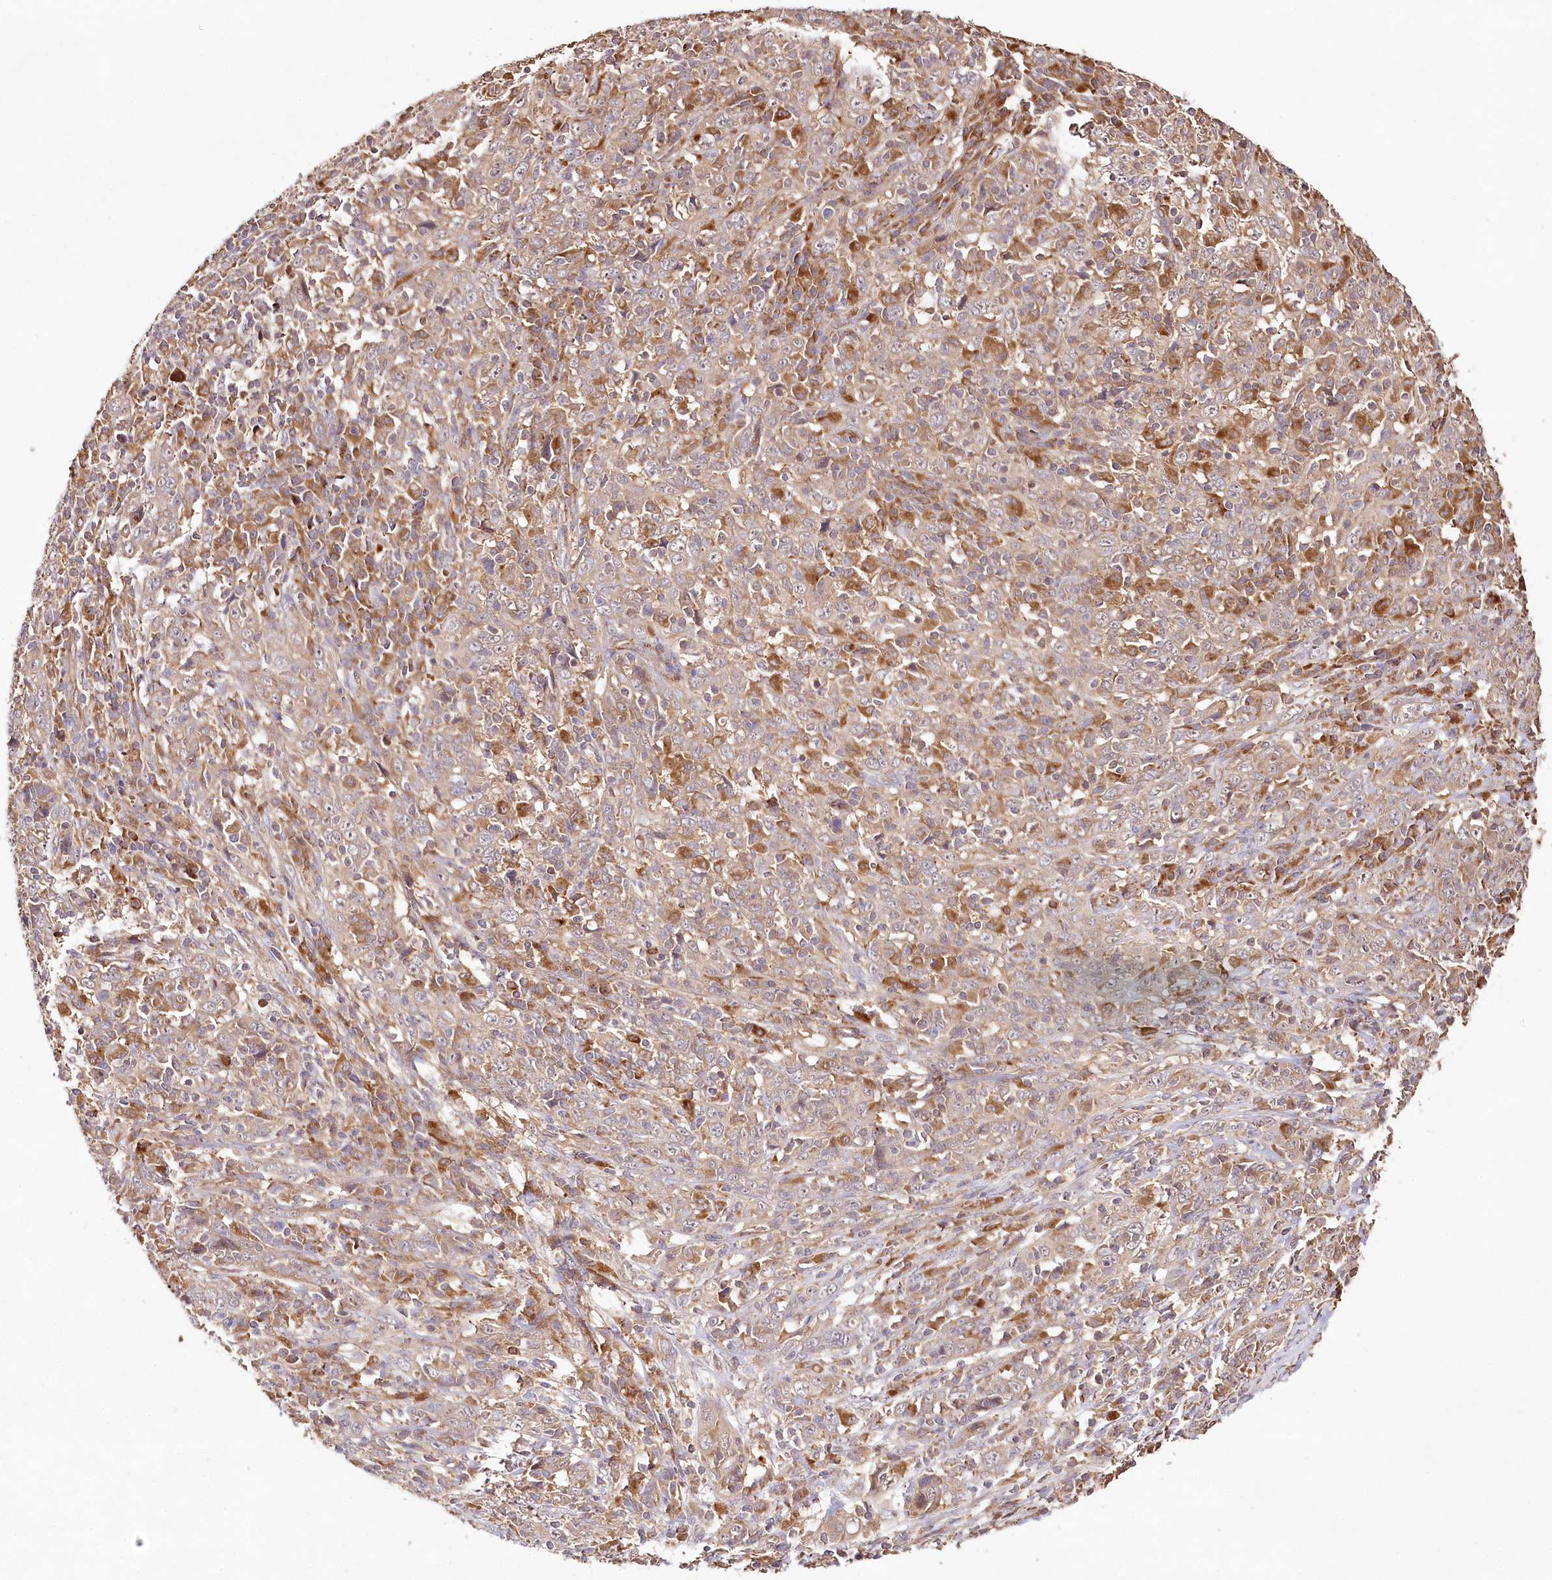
{"staining": {"intensity": "weak", "quantity": ">75%", "location": "cytoplasmic/membranous"}, "tissue": "cervical cancer", "cell_type": "Tumor cells", "image_type": "cancer", "snomed": [{"axis": "morphology", "description": "Squamous cell carcinoma, NOS"}, {"axis": "topography", "description": "Cervix"}], "caption": "Immunohistochemical staining of human squamous cell carcinoma (cervical) displays low levels of weak cytoplasmic/membranous staining in approximately >75% of tumor cells.", "gene": "DMXL1", "patient": {"sex": "female", "age": 46}}